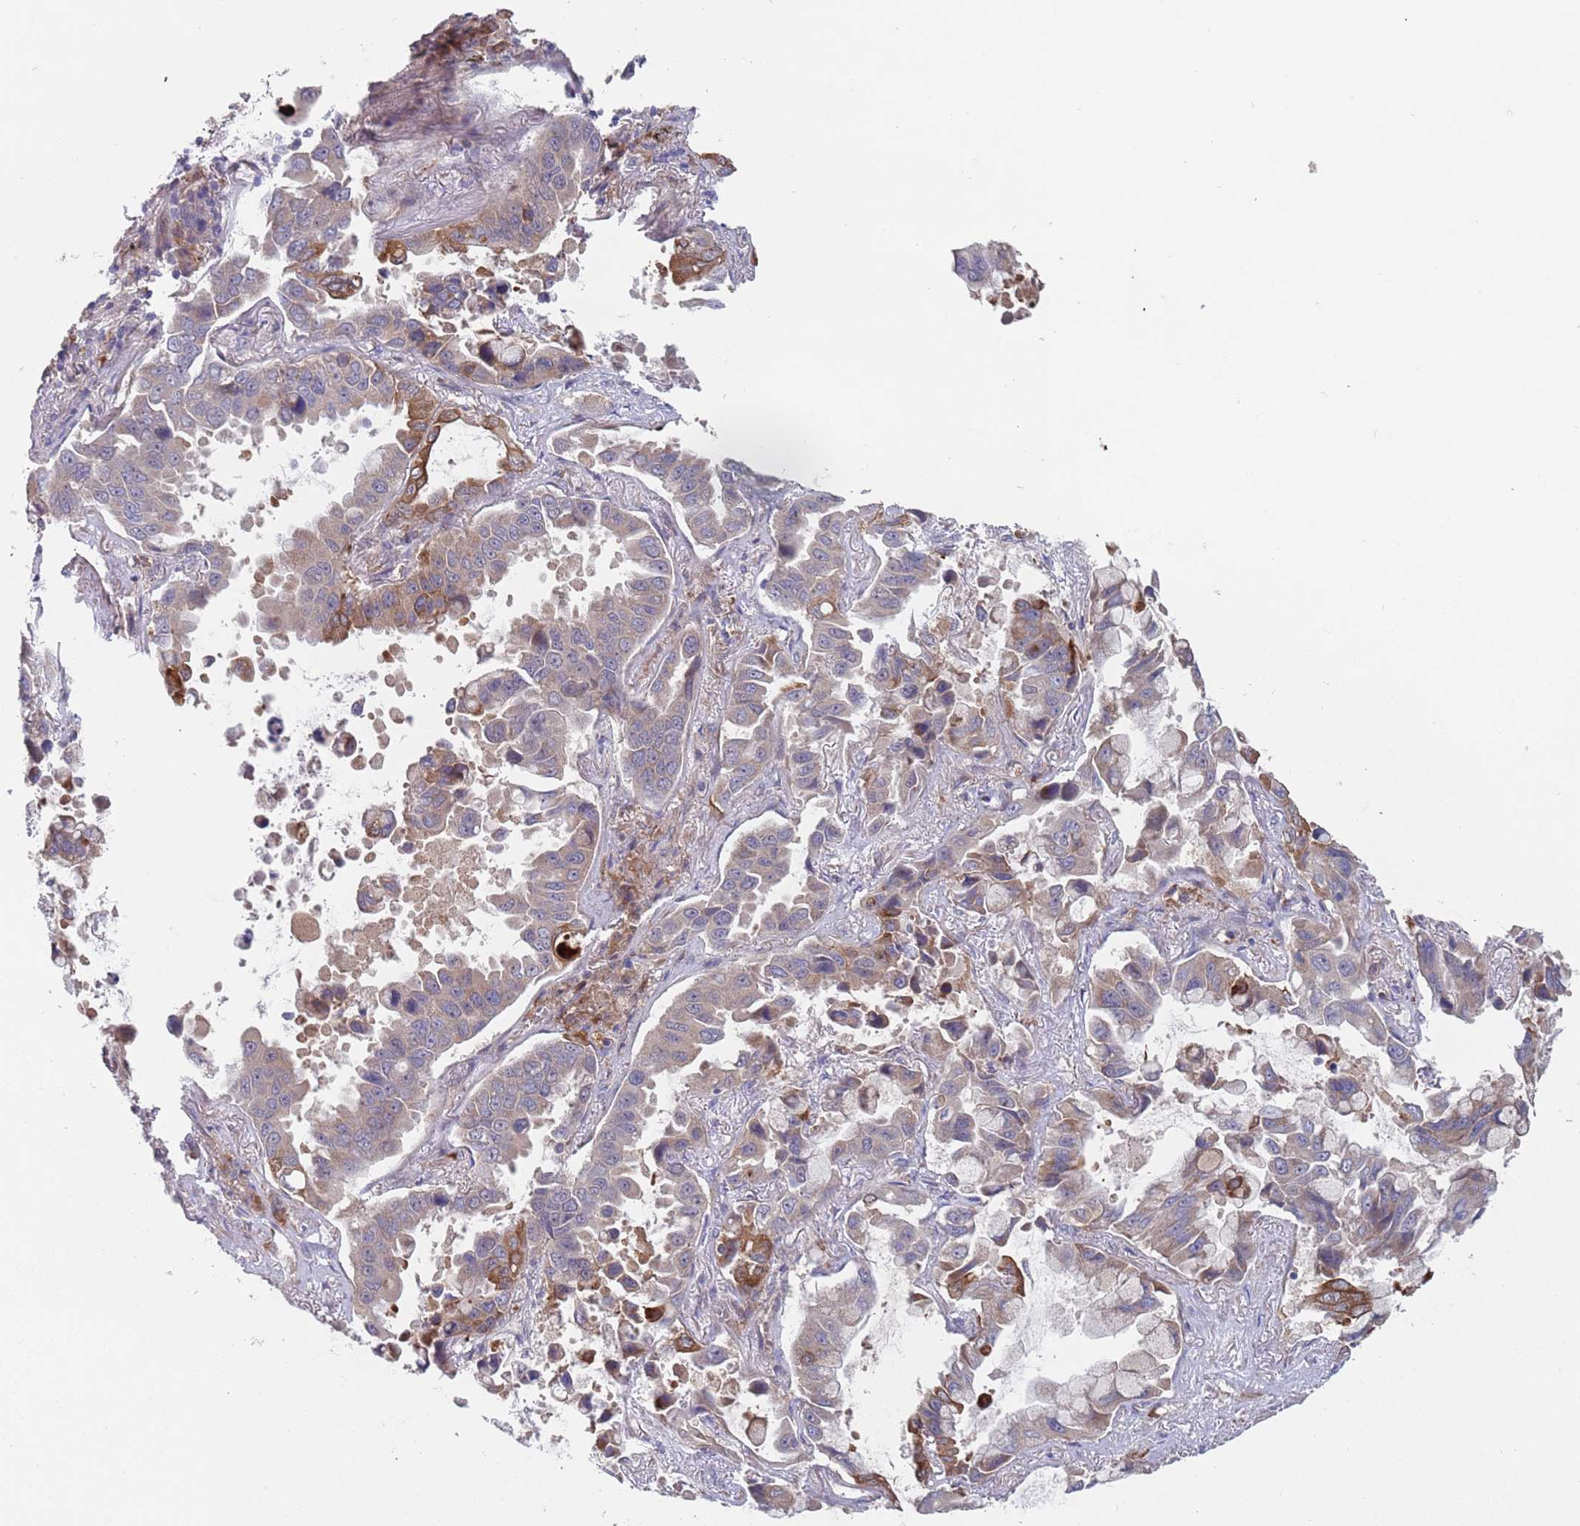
{"staining": {"intensity": "moderate", "quantity": "<25%", "location": "cytoplasmic/membranous"}, "tissue": "lung cancer", "cell_type": "Tumor cells", "image_type": "cancer", "snomed": [{"axis": "morphology", "description": "Adenocarcinoma, NOS"}, {"axis": "topography", "description": "Lung"}], "caption": "Lung cancer stained with IHC demonstrates moderate cytoplasmic/membranous positivity in about <25% of tumor cells.", "gene": "ZNF140", "patient": {"sex": "male", "age": 64}}